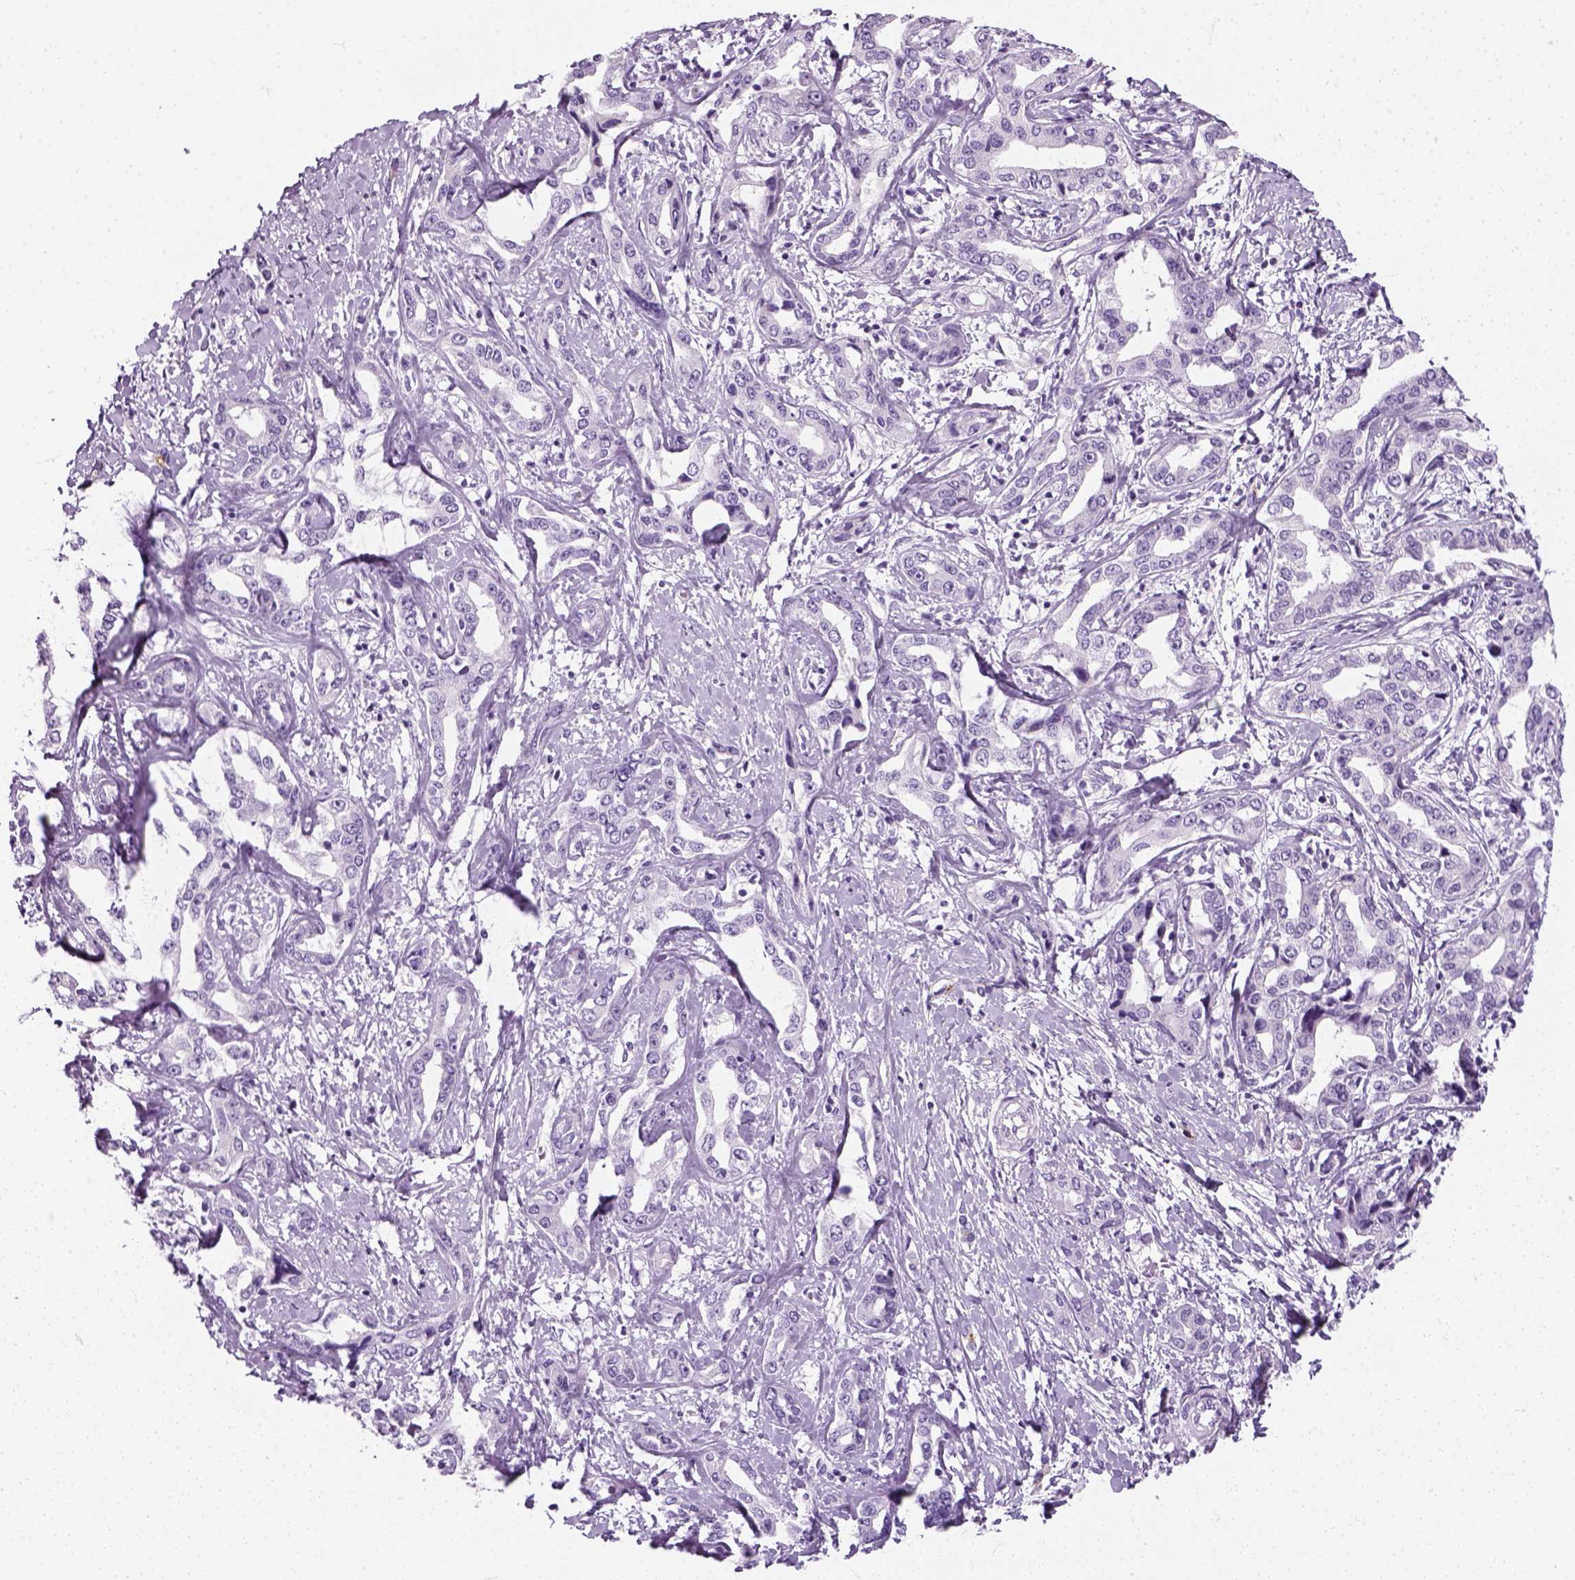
{"staining": {"intensity": "negative", "quantity": "none", "location": "none"}, "tissue": "liver cancer", "cell_type": "Tumor cells", "image_type": "cancer", "snomed": [{"axis": "morphology", "description": "Cholangiocarcinoma"}, {"axis": "topography", "description": "Liver"}], "caption": "A high-resolution image shows IHC staining of liver cancer (cholangiocarcinoma), which reveals no significant expression in tumor cells.", "gene": "SLC12A5", "patient": {"sex": "male", "age": 59}}